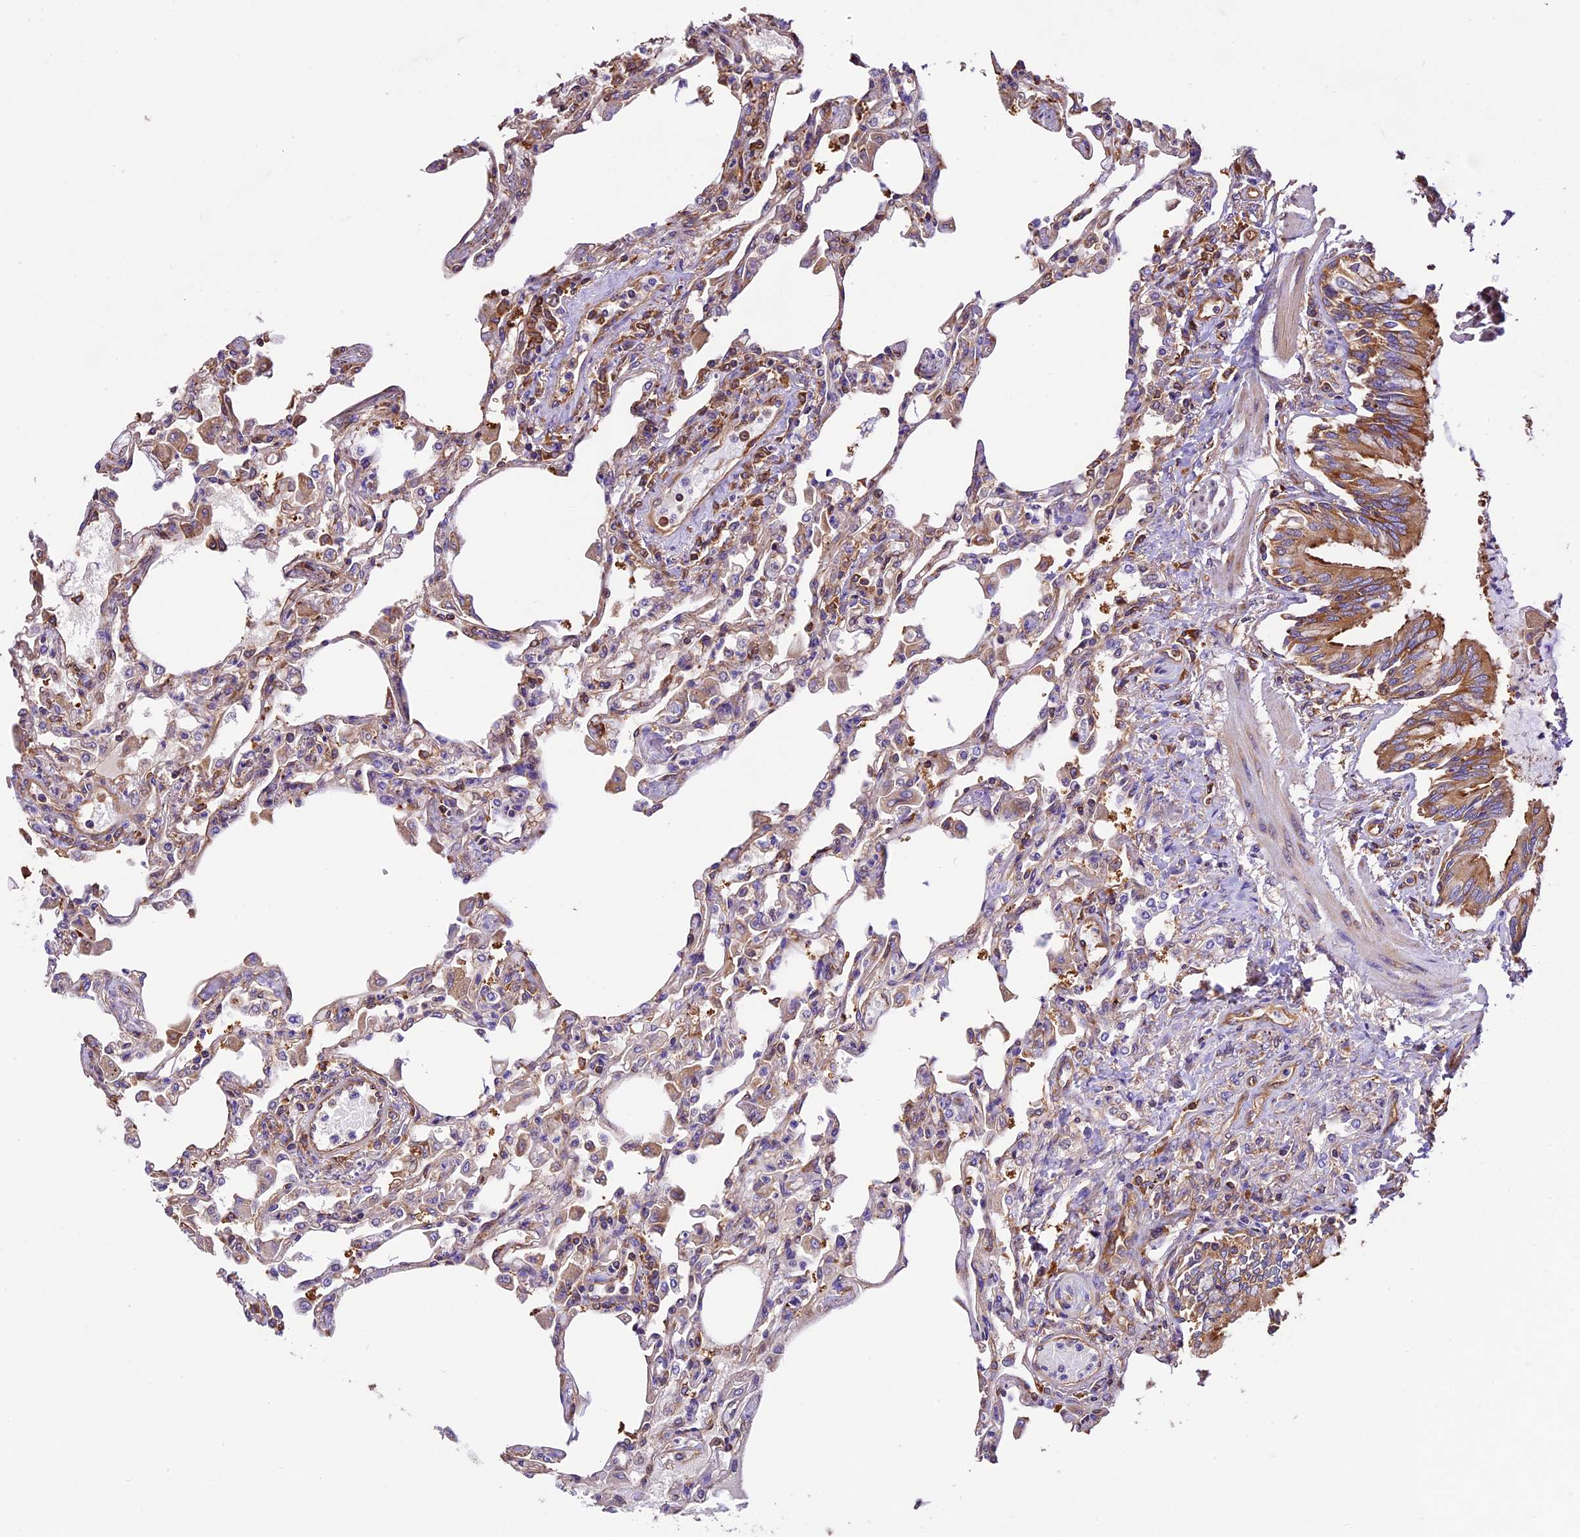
{"staining": {"intensity": "strong", "quantity": "<25%", "location": "cytoplasmic/membranous"}, "tissue": "lung", "cell_type": "Alveolar cells", "image_type": "normal", "snomed": [{"axis": "morphology", "description": "Normal tissue, NOS"}, {"axis": "topography", "description": "Bronchus"}, {"axis": "topography", "description": "Lung"}], "caption": "This image reveals unremarkable lung stained with IHC to label a protein in brown. The cytoplasmic/membranous of alveolar cells show strong positivity for the protein. Nuclei are counter-stained blue.", "gene": "KARS1", "patient": {"sex": "female", "age": 49}}